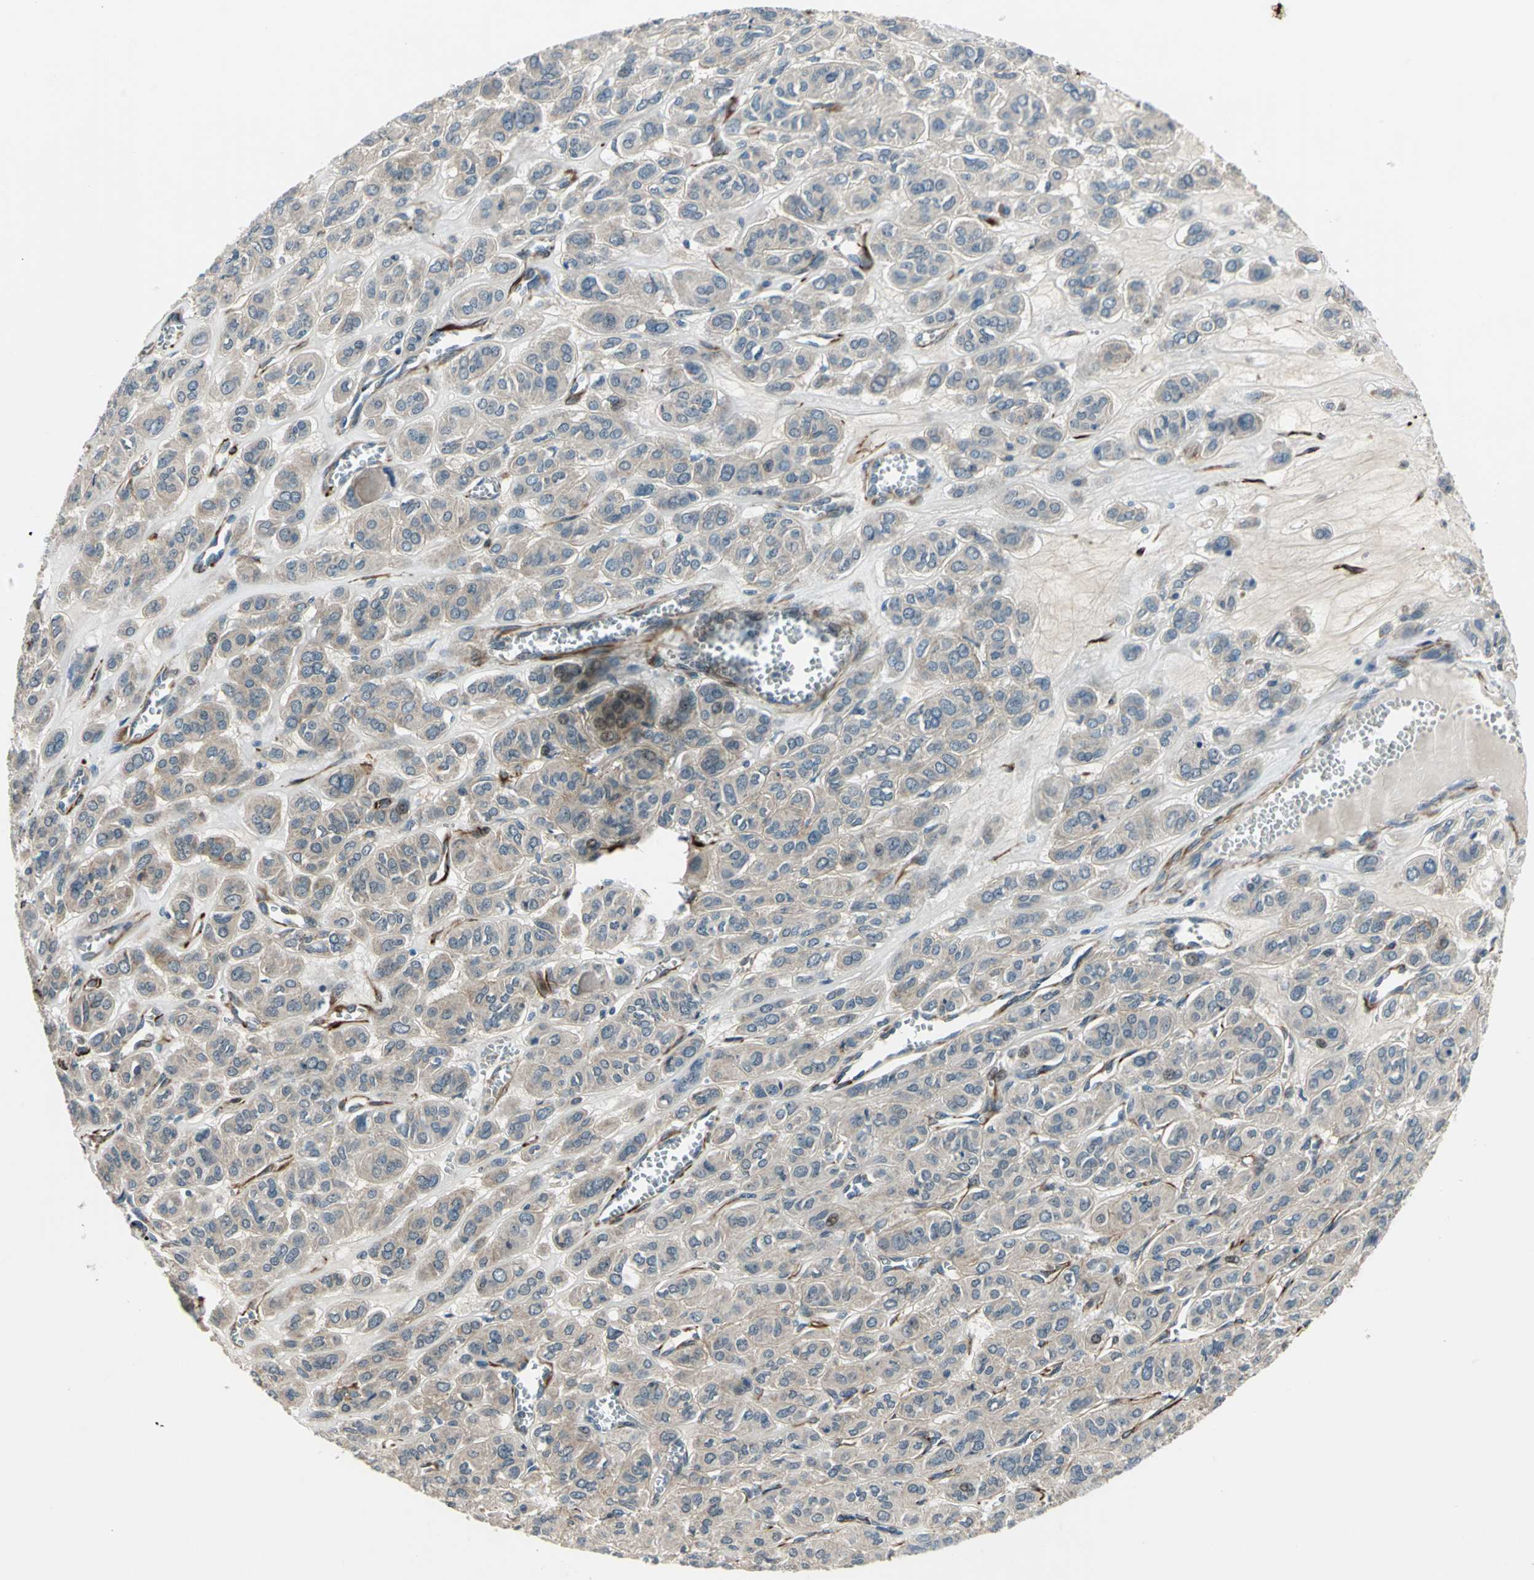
{"staining": {"intensity": "moderate", "quantity": ">75%", "location": "cytoplasmic/membranous,nuclear"}, "tissue": "thyroid cancer", "cell_type": "Tumor cells", "image_type": "cancer", "snomed": [{"axis": "morphology", "description": "Follicular adenoma carcinoma, NOS"}, {"axis": "topography", "description": "Thyroid gland"}], "caption": "Immunohistochemistry (IHC) of thyroid cancer reveals medium levels of moderate cytoplasmic/membranous and nuclear expression in approximately >75% of tumor cells.", "gene": "EXD2", "patient": {"sex": "female", "age": 71}}